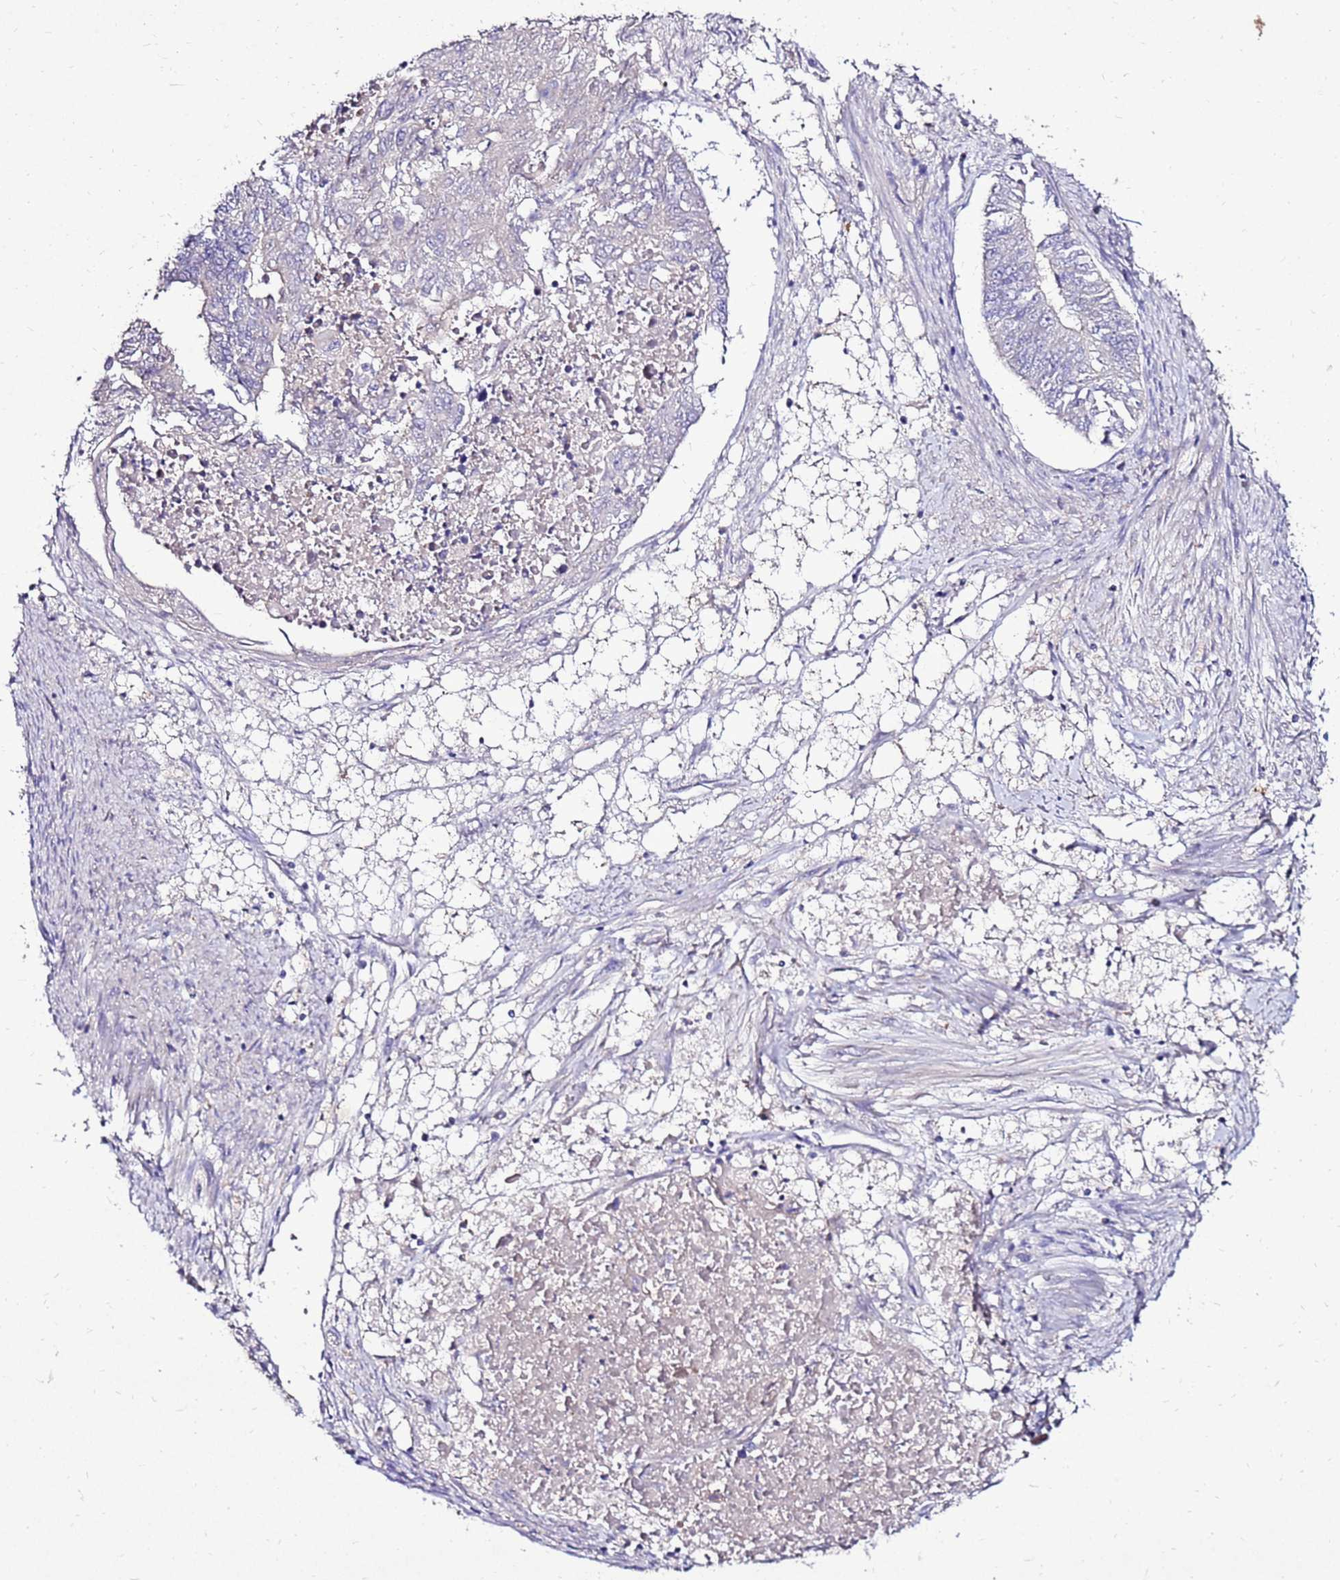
{"staining": {"intensity": "negative", "quantity": "none", "location": "none"}, "tissue": "endometrial cancer", "cell_type": "Tumor cells", "image_type": "cancer", "snomed": [{"axis": "morphology", "description": "Adenocarcinoma, NOS"}, {"axis": "topography", "description": "Endometrium"}], "caption": "A high-resolution photomicrograph shows immunohistochemistry (IHC) staining of adenocarcinoma (endometrial), which displays no significant positivity in tumor cells.", "gene": "TMEM106C", "patient": {"sex": "female", "age": 32}}